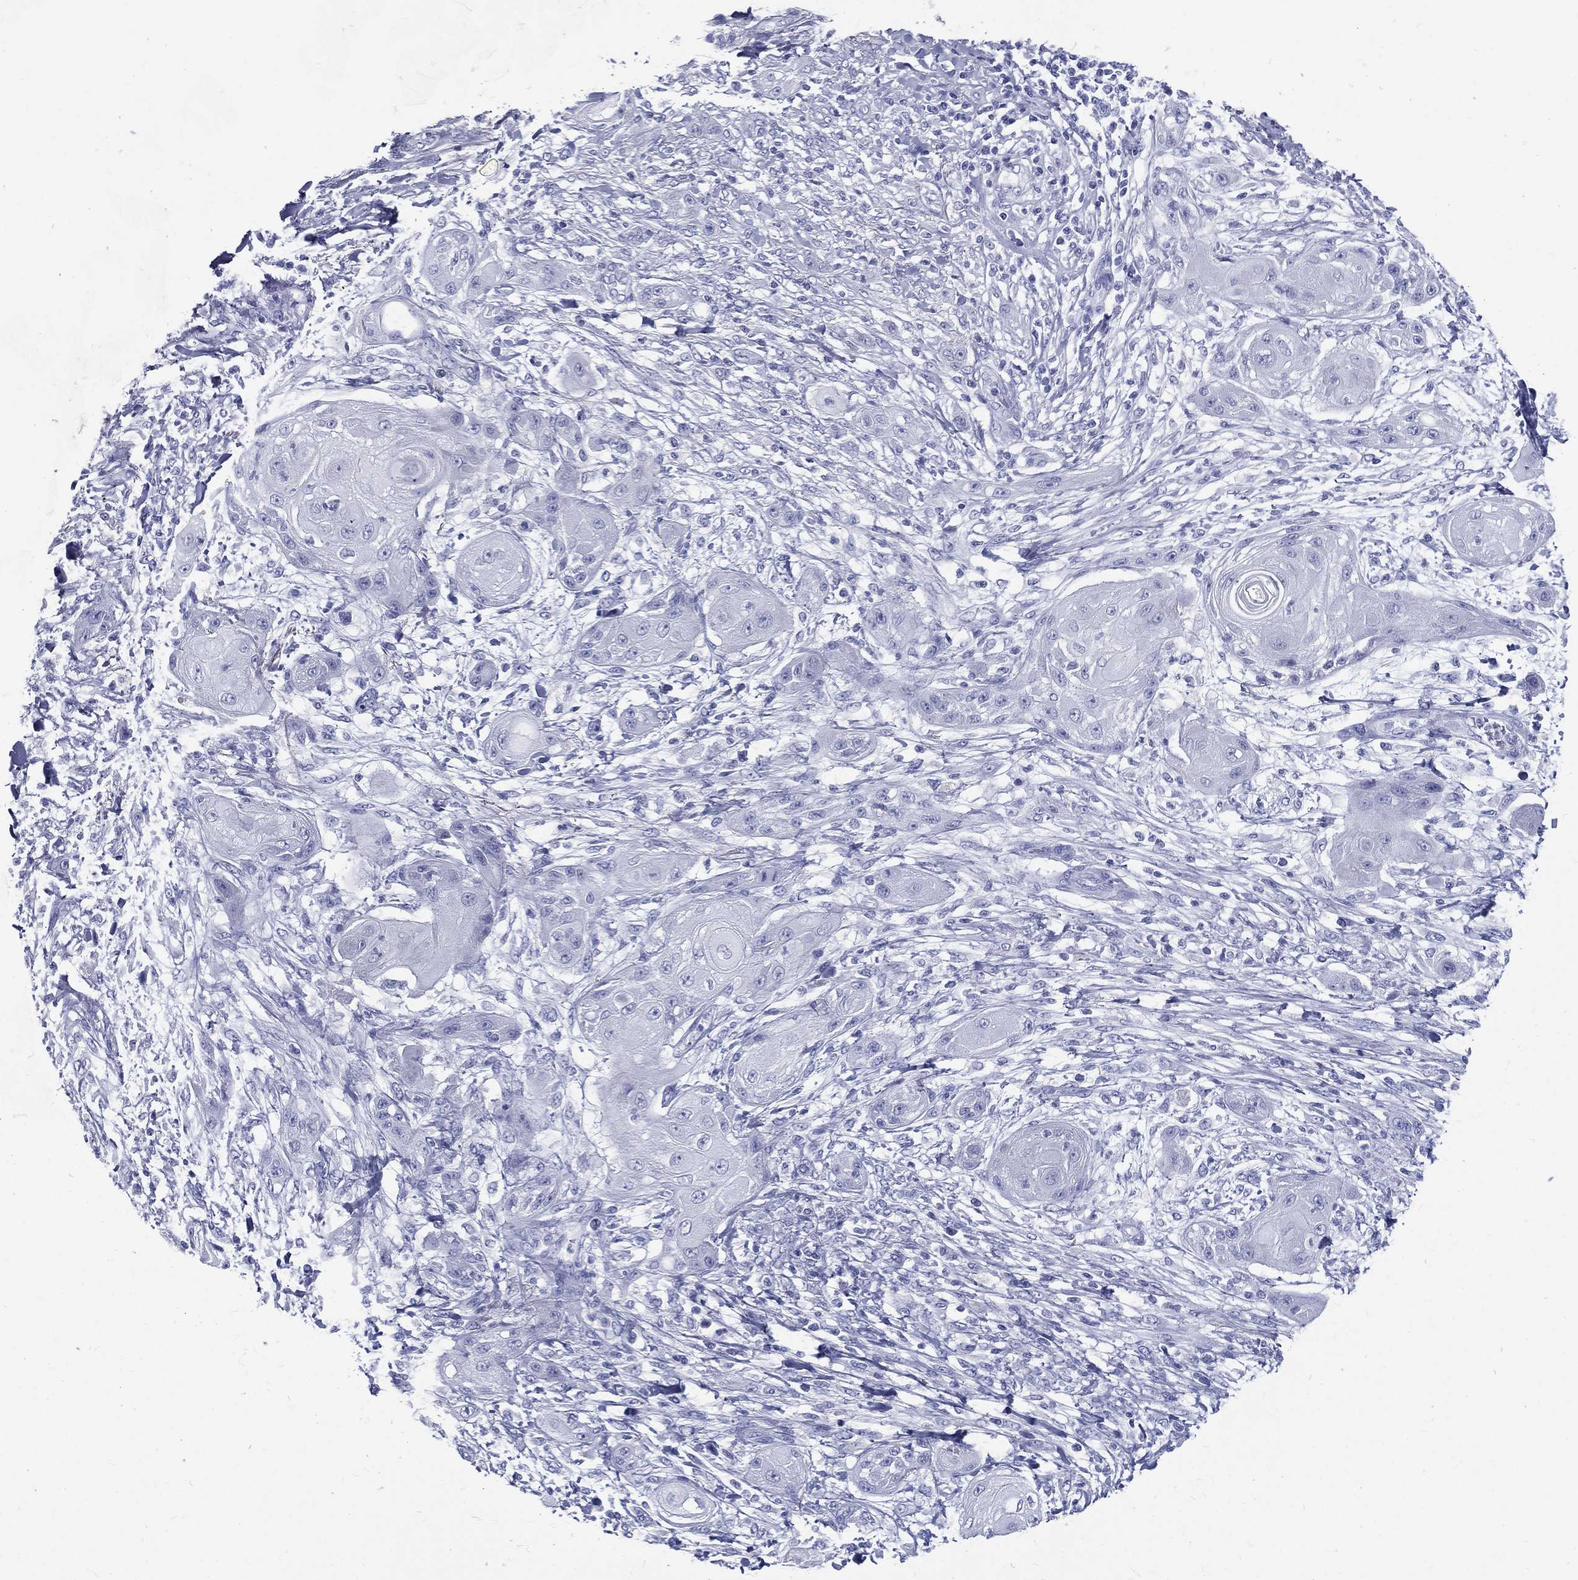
{"staining": {"intensity": "negative", "quantity": "none", "location": "none"}, "tissue": "skin cancer", "cell_type": "Tumor cells", "image_type": "cancer", "snomed": [{"axis": "morphology", "description": "Squamous cell carcinoma, NOS"}, {"axis": "topography", "description": "Skin"}], "caption": "Immunohistochemical staining of human skin cancer (squamous cell carcinoma) demonstrates no significant positivity in tumor cells. Nuclei are stained in blue.", "gene": "RSPH4A", "patient": {"sex": "male", "age": 62}}